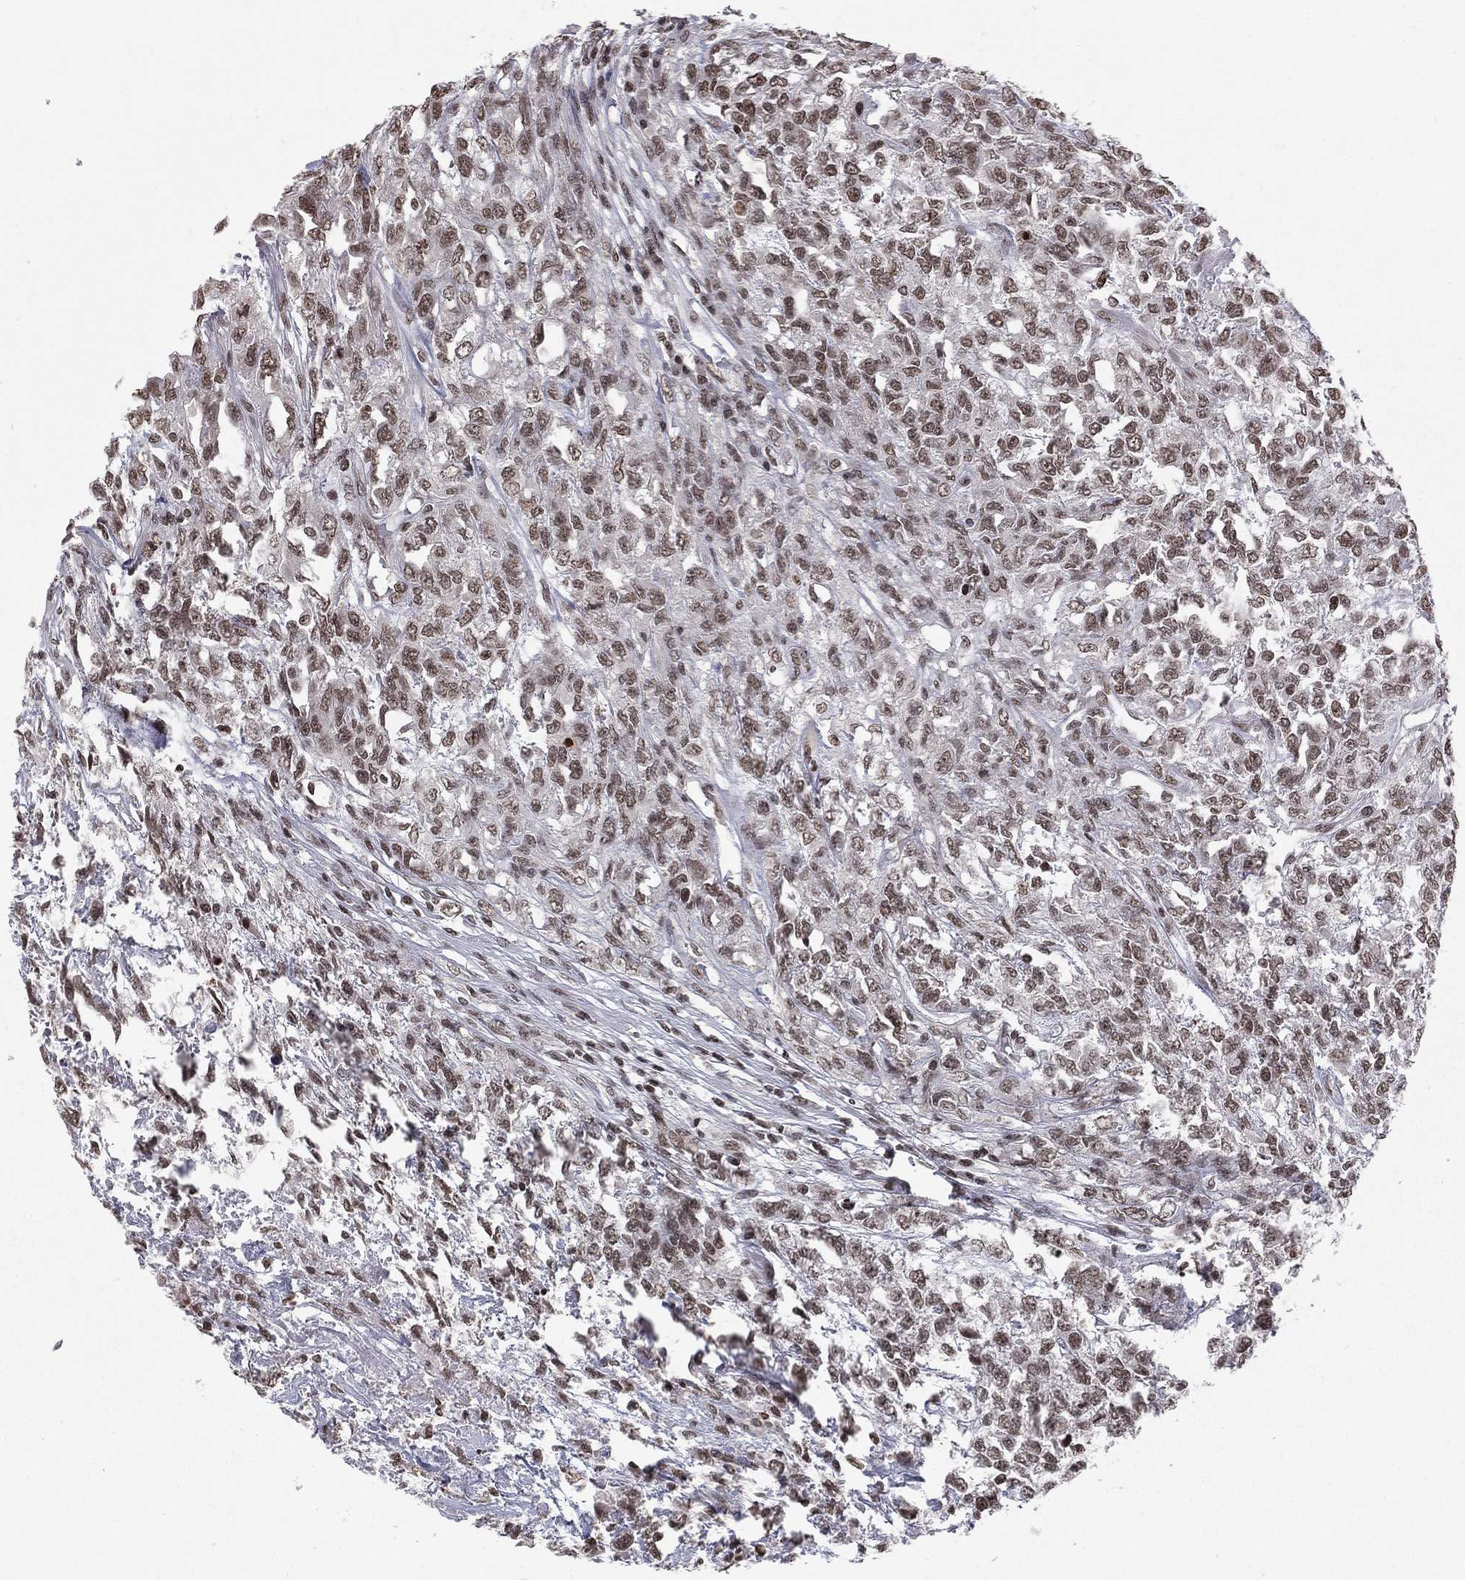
{"staining": {"intensity": "moderate", "quantity": ">75%", "location": "nuclear"}, "tissue": "testis cancer", "cell_type": "Tumor cells", "image_type": "cancer", "snomed": [{"axis": "morphology", "description": "Seminoma, NOS"}, {"axis": "topography", "description": "Testis"}], "caption": "Immunohistochemical staining of human testis seminoma shows medium levels of moderate nuclear protein expression in about >75% of tumor cells.", "gene": "RFX7", "patient": {"sex": "male", "age": 52}}